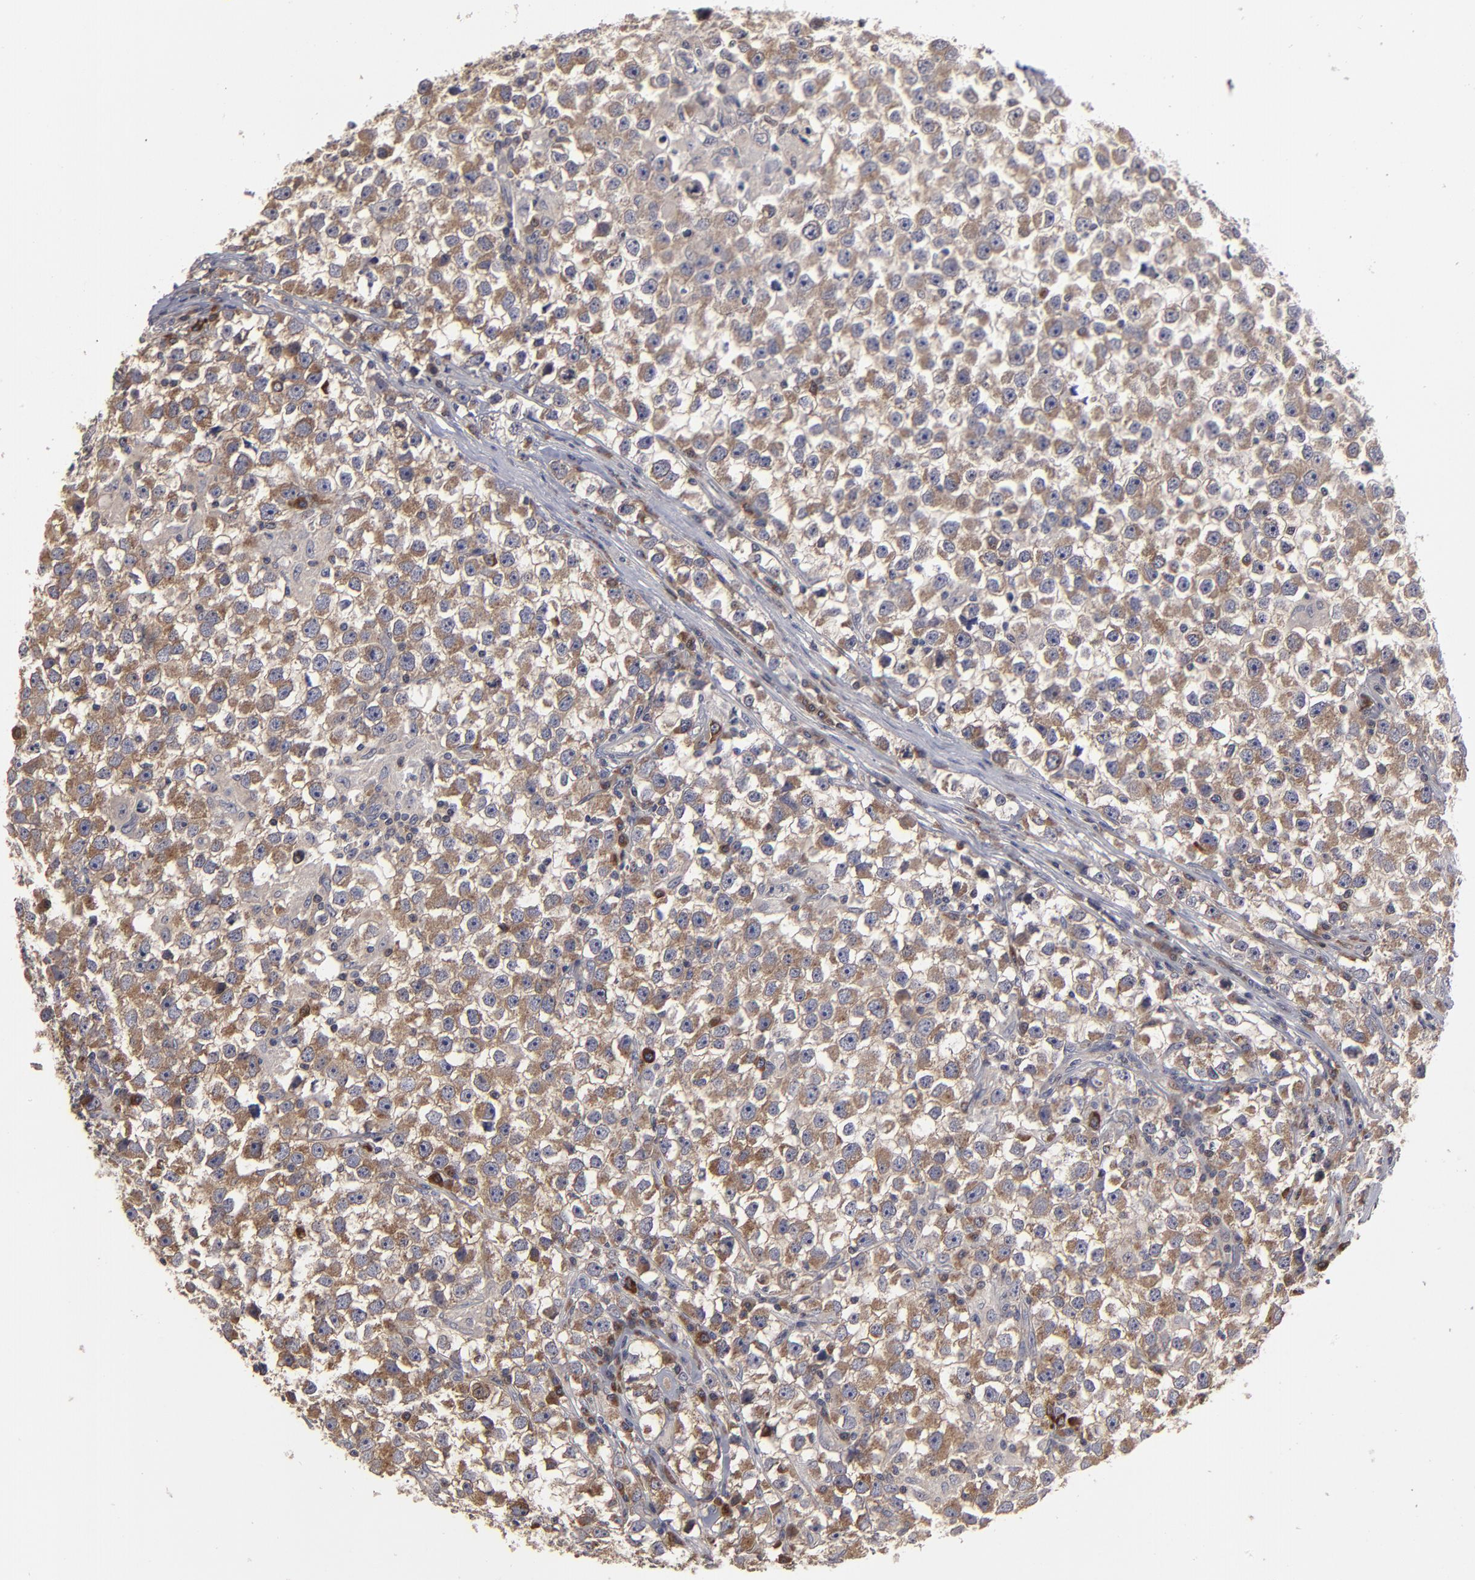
{"staining": {"intensity": "moderate", "quantity": ">75%", "location": "cytoplasmic/membranous"}, "tissue": "testis cancer", "cell_type": "Tumor cells", "image_type": "cancer", "snomed": [{"axis": "morphology", "description": "Seminoma, NOS"}, {"axis": "topography", "description": "Testis"}], "caption": "Testis cancer stained for a protein (brown) shows moderate cytoplasmic/membranous positive expression in about >75% of tumor cells.", "gene": "CEP97", "patient": {"sex": "male", "age": 33}}